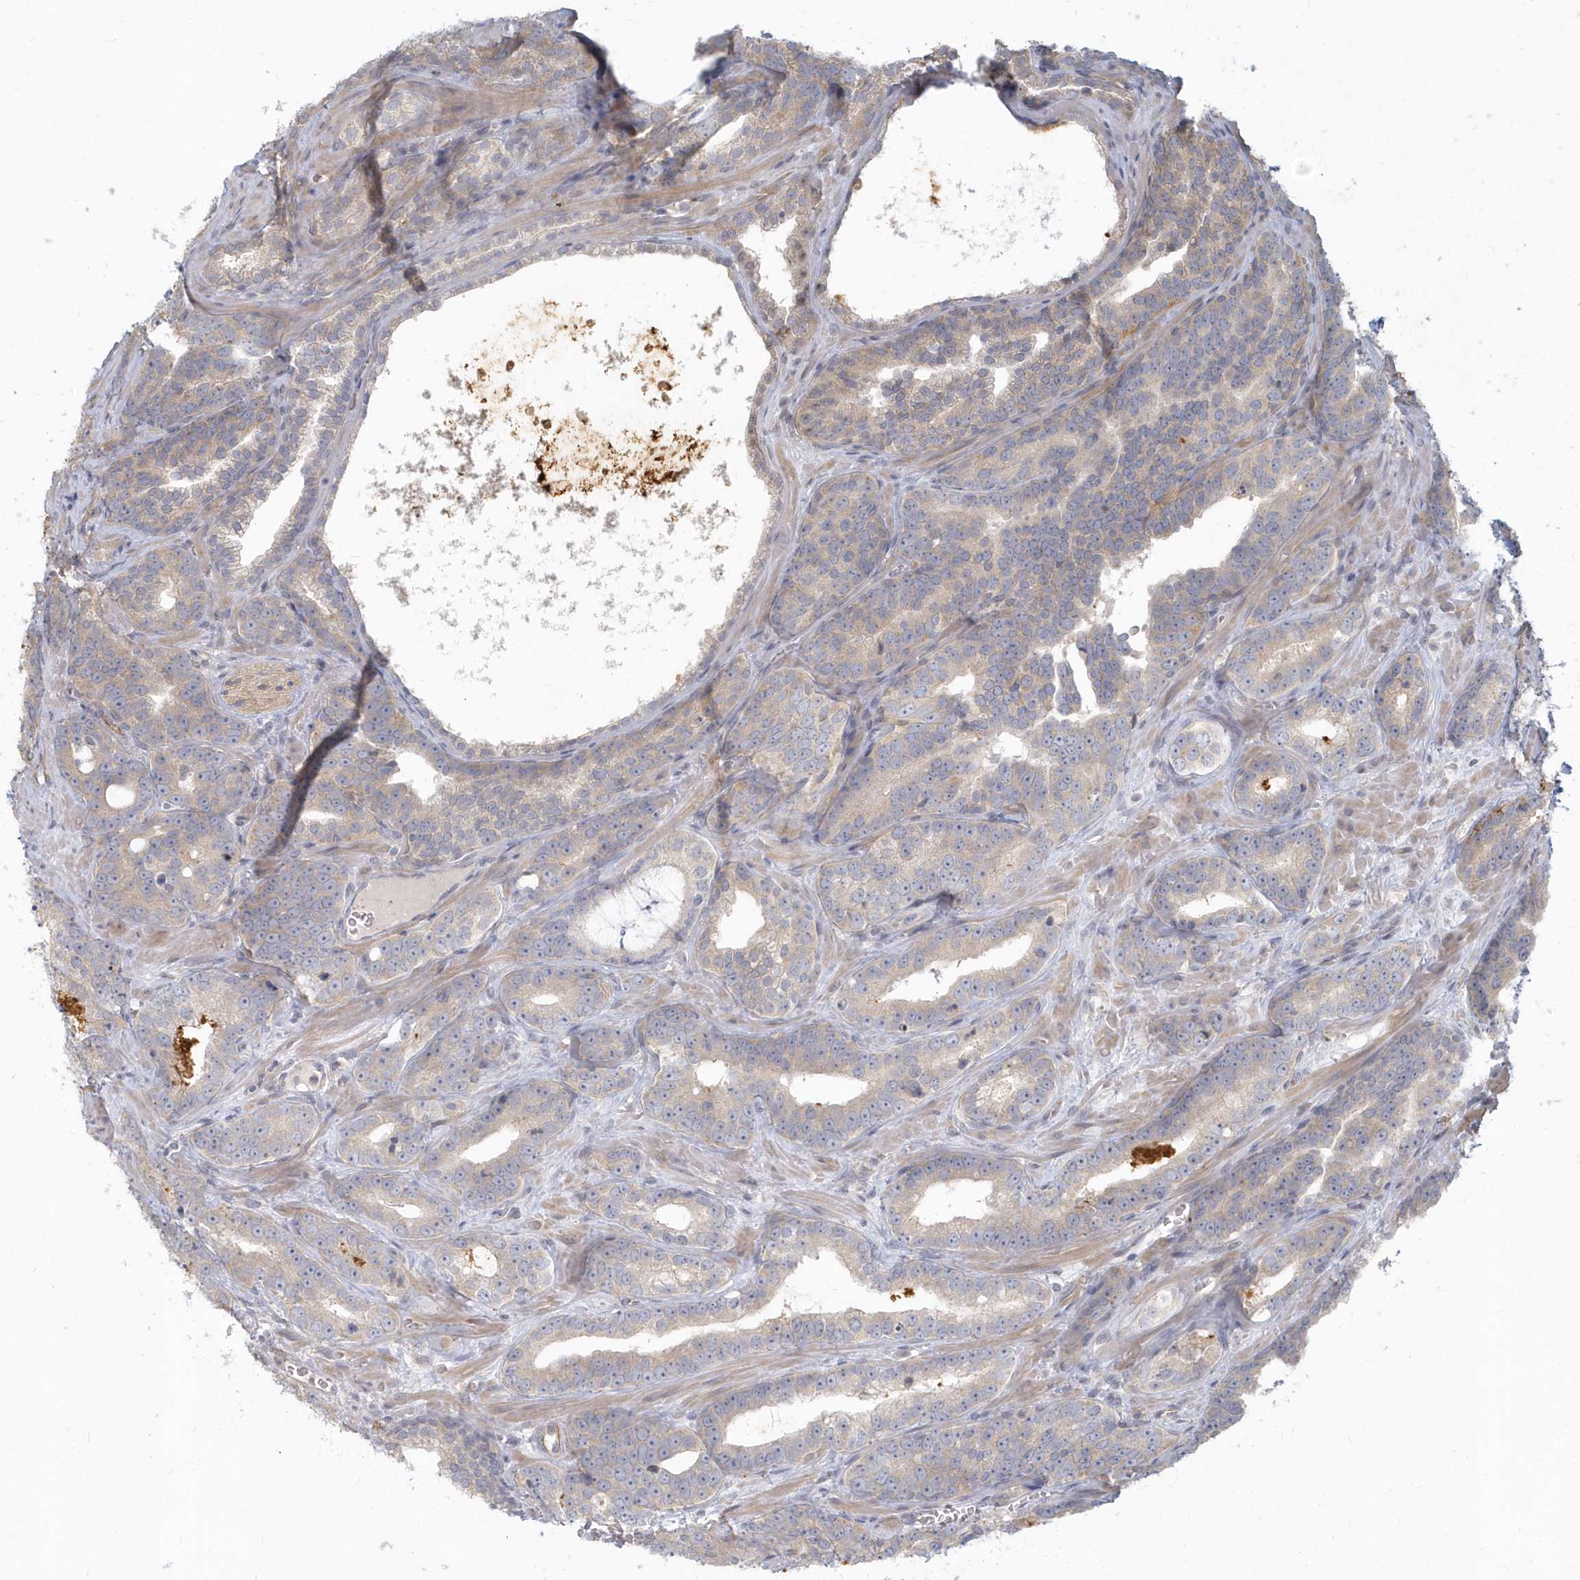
{"staining": {"intensity": "weak", "quantity": "25%-75%", "location": "cytoplasmic/membranous"}, "tissue": "prostate cancer", "cell_type": "Tumor cells", "image_type": "cancer", "snomed": [{"axis": "morphology", "description": "Adenocarcinoma, High grade"}, {"axis": "topography", "description": "Prostate"}], "caption": "Tumor cells demonstrate low levels of weak cytoplasmic/membranous expression in about 25%-75% of cells in human prostate cancer (high-grade adenocarcinoma).", "gene": "NAPB", "patient": {"sex": "male", "age": 62}}